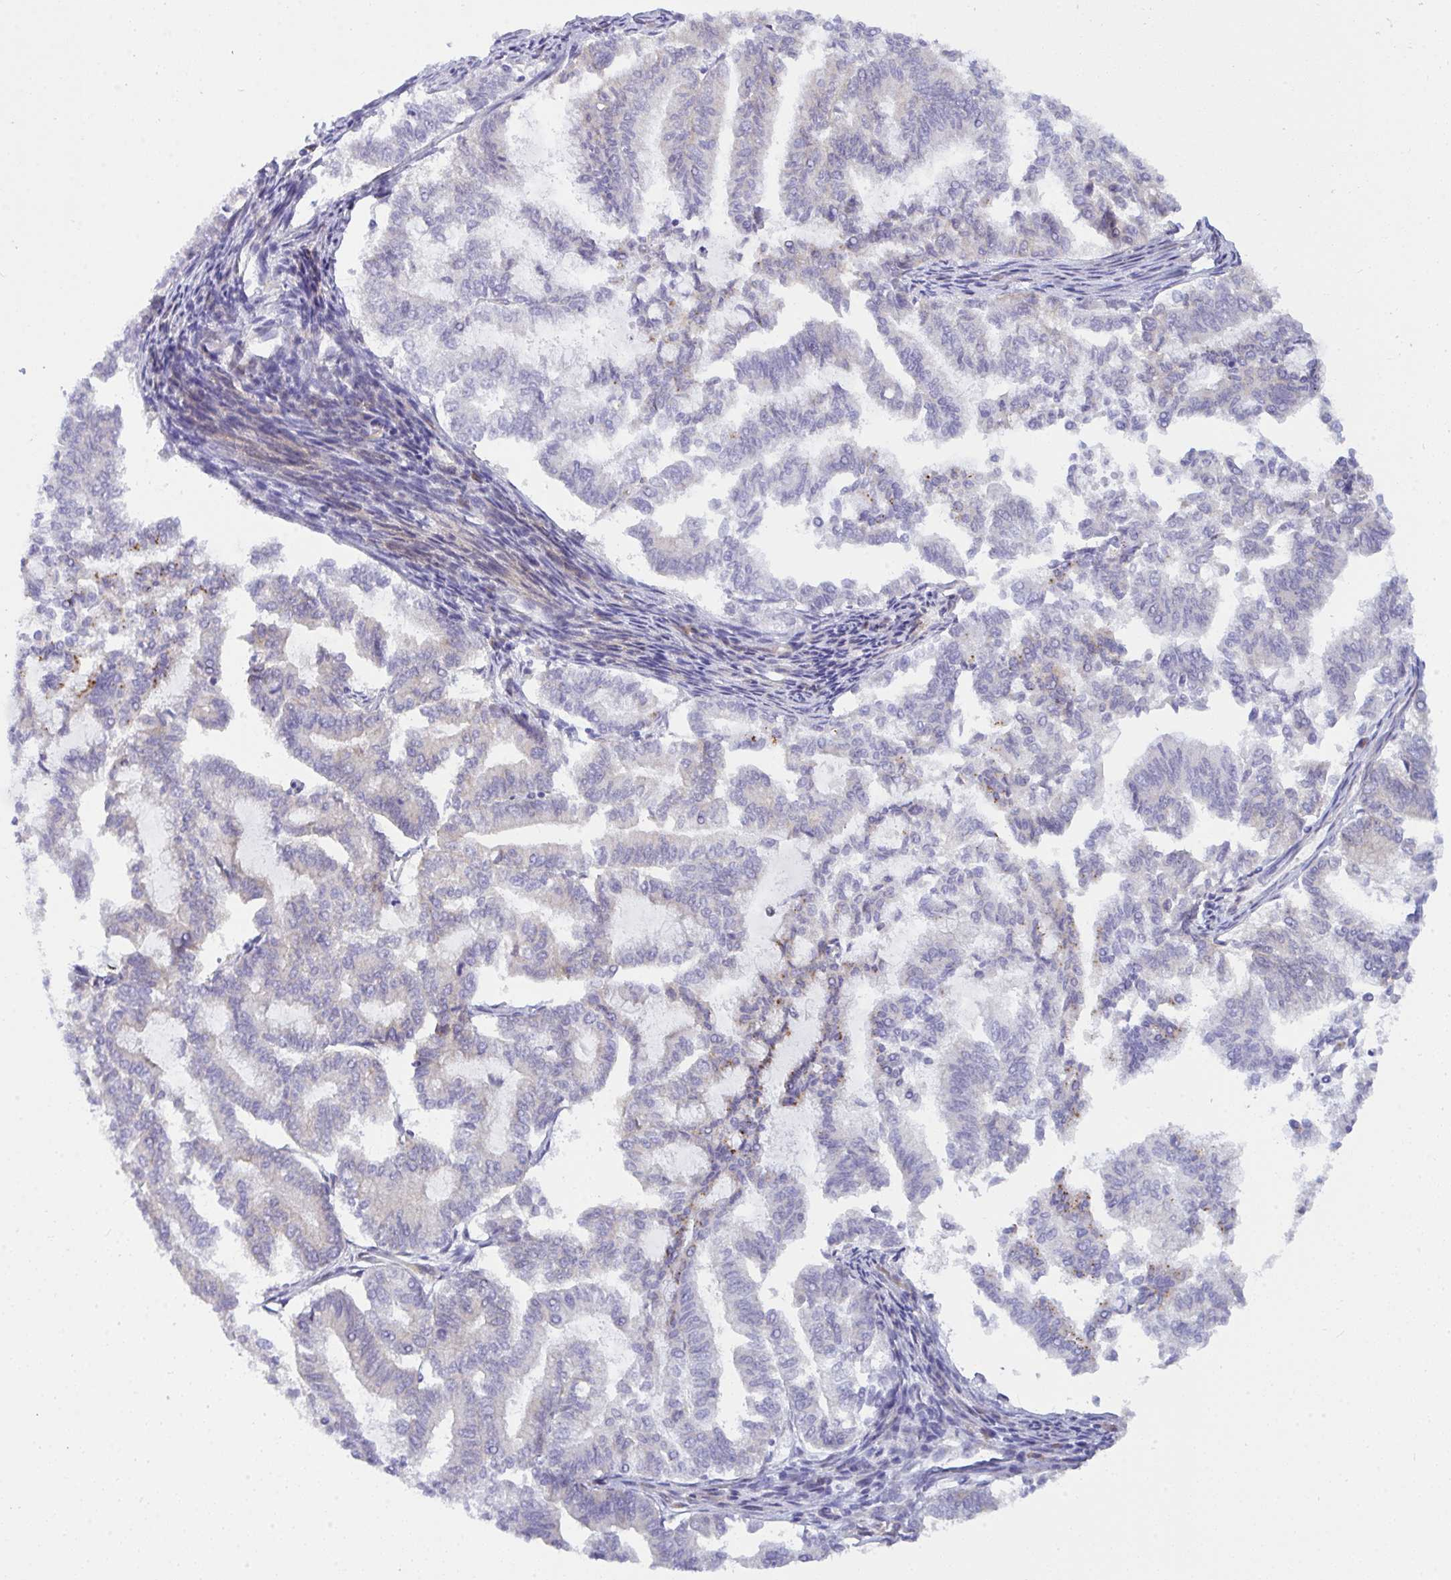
{"staining": {"intensity": "negative", "quantity": "none", "location": "none"}, "tissue": "endometrial cancer", "cell_type": "Tumor cells", "image_type": "cancer", "snomed": [{"axis": "morphology", "description": "Adenocarcinoma, NOS"}, {"axis": "topography", "description": "Endometrium"}], "caption": "Tumor cells show no significant staining in endometrial cancer (adenocarcinoma).", "gene": "GAB1", "patient": {"sex": "female", "age": 79}}